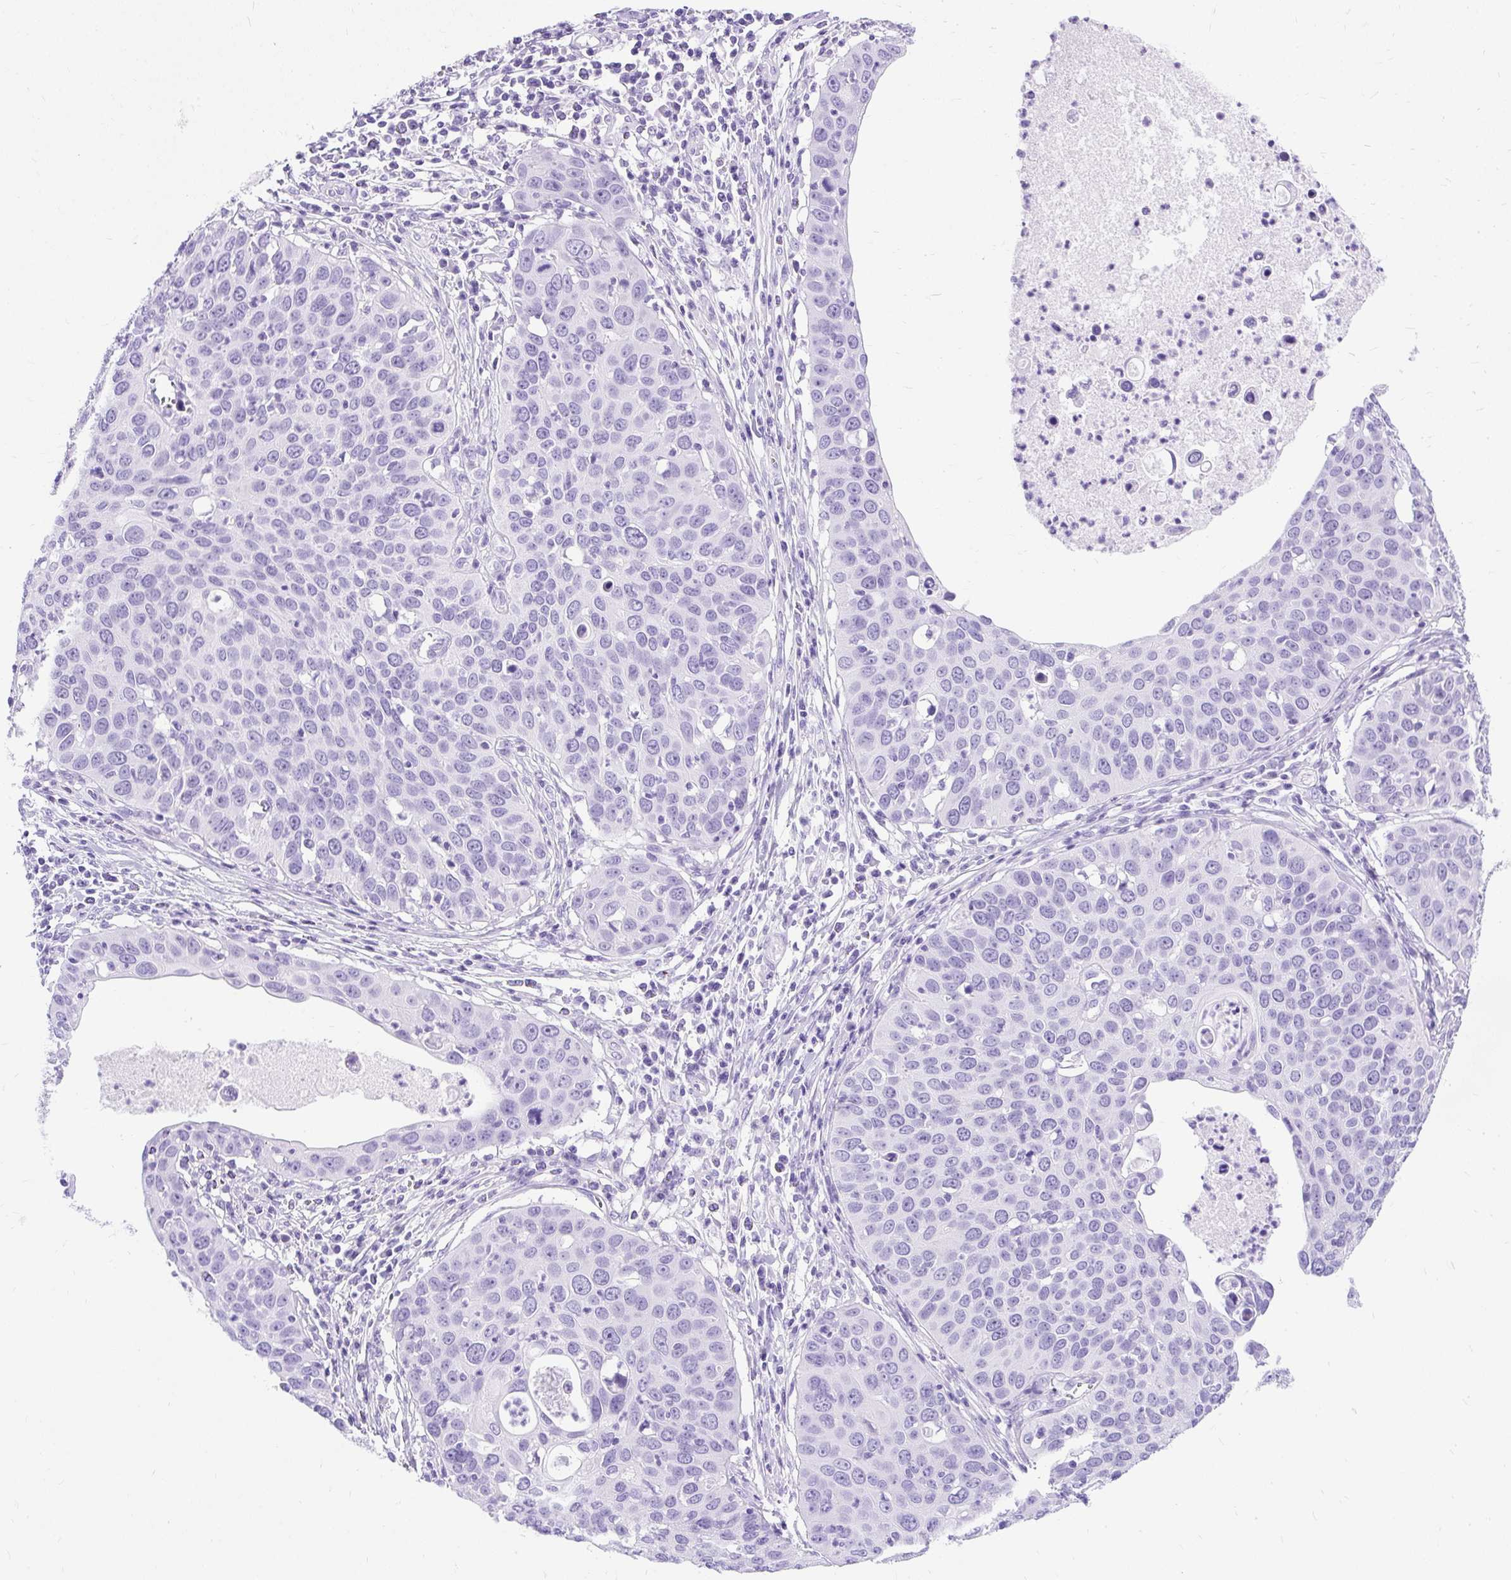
{"staining": {"intensity": "negative", "quantity": "none", "location": "none"}, "tissue": "cervical cancer", "cell_type": "Tumor cells", "image_type": "cancer", "snomed": [{"axis": "morphology", "description": "Squamous cell carcinoma, NOS"}, {"axis": "topography", "description": "Cervix"}], "caption": "Immunohistochemistry photomicrograph of human cervical cancer stained for a protein (brown), which displays no expression in tumor cells.", "gene": "PVALB", "patient": {"sex": "female", "age": 36}}